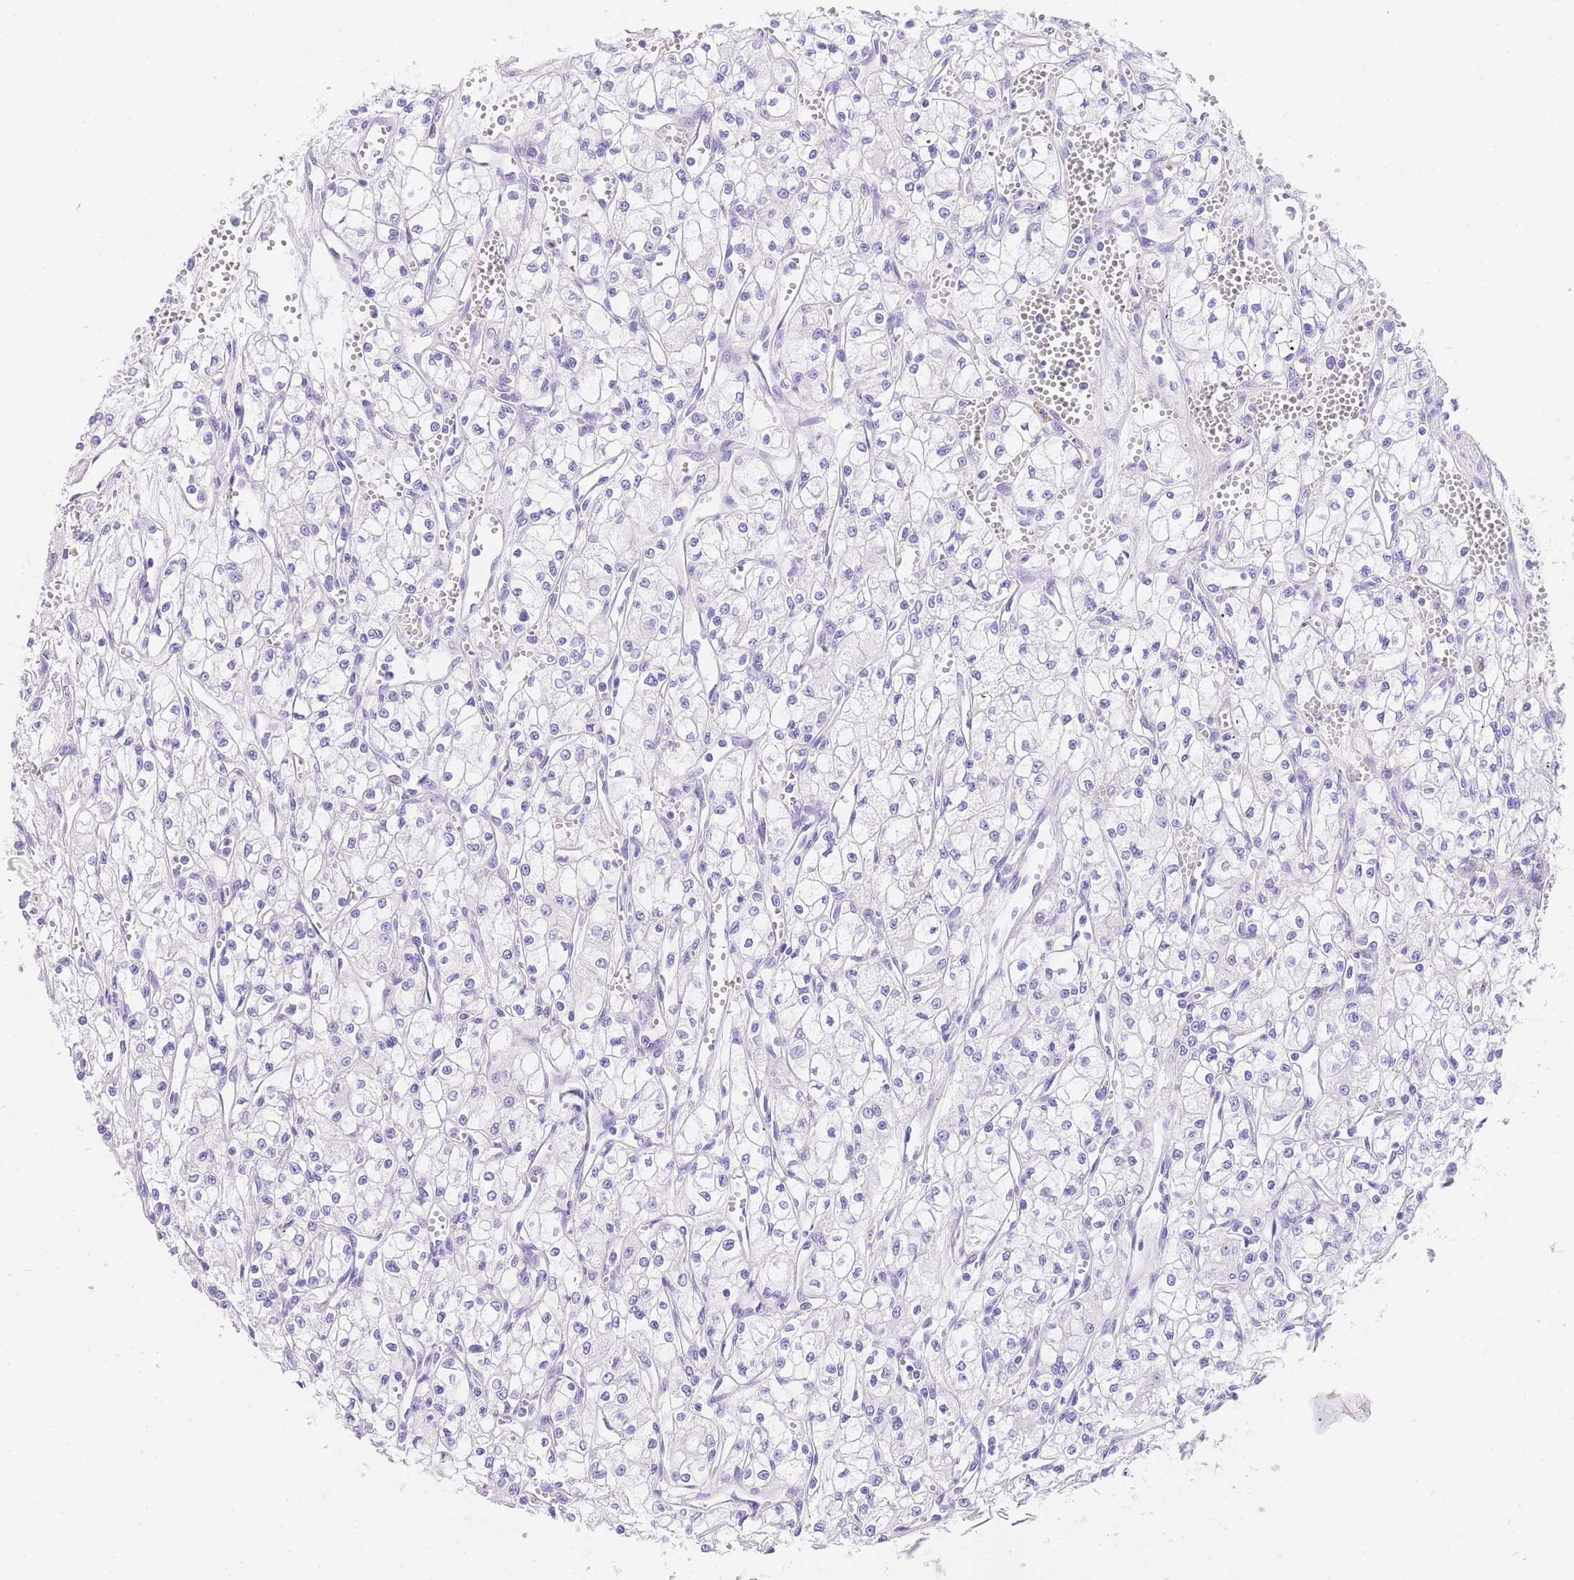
{"staining": {"intensity": "negative", "quantity": "none", "location": "none"}, "tissue": "renal cancer", "cell_type": "Tumor cells", "image_type": "cancer", "snomed": [{"axis": "morphology", "description": "Adenocarcinoma, NOS"}, {"axis": "topography", "description": "Kidney"}], "caption": "This histopathology image is of adenocarcinoma (renal) stained with IHC to label a protein in brown with the nuclei are counter-stained blue. There is no positivity in tumor cells.", "gene": "NKD2", "patient": {"sex": "male", "age": 59}}